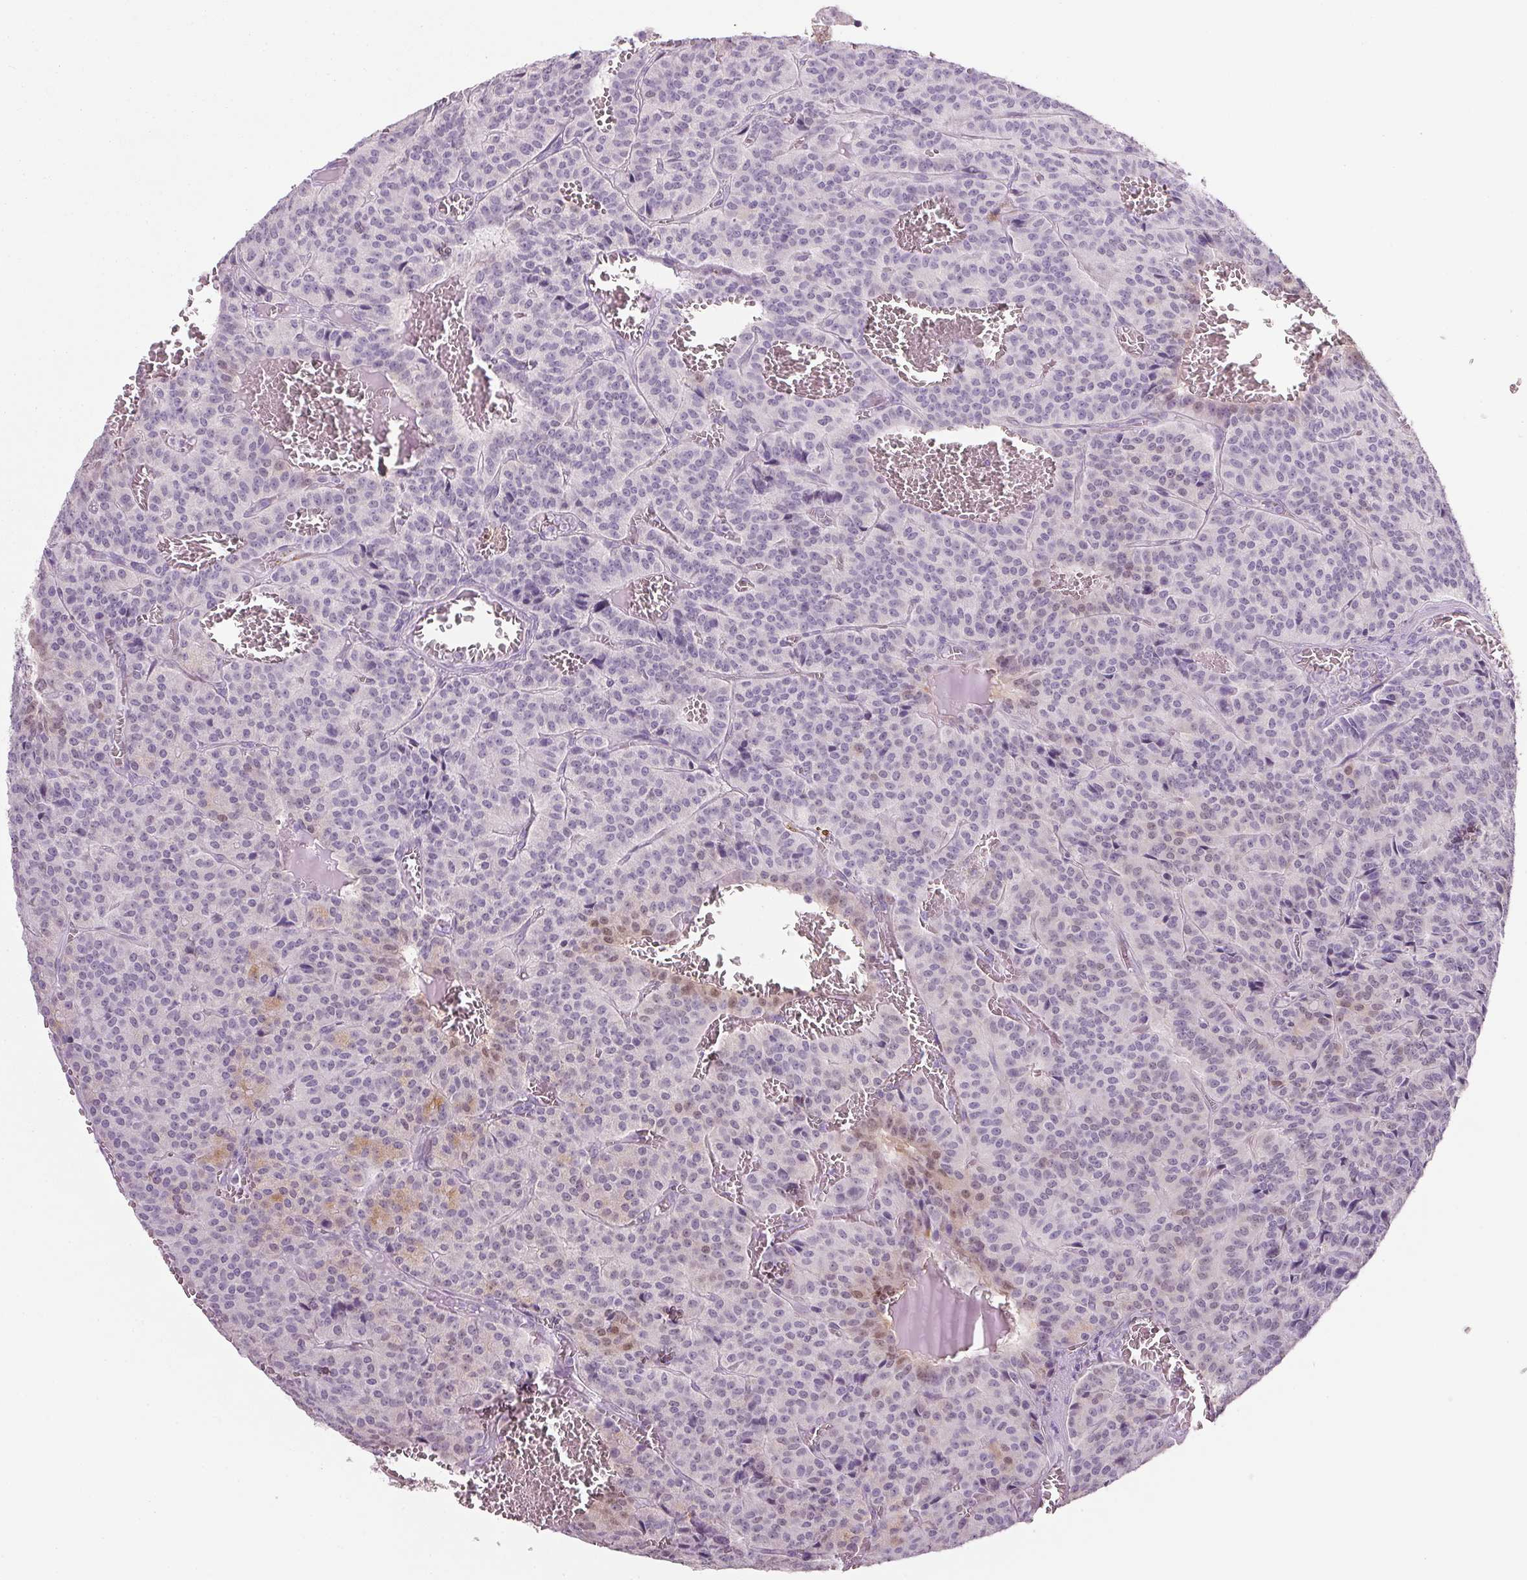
{"staining": {"intensity": "weak", "quantity": "<25%", "location": "nuclear"}, "tissue": "carcinoid", "cell_type": "Tumor cells", "image_type": "cancer", "snomed": [{"axis": "morphology", "description": "Carcinoid, malignant, NOS"}, {"axis": "topography", "description": "Lung"}], "caption": "Immunohistochemistry photomicrograph of human carcinoid stained for a protein (brown), which exhibits no positivity in tumor cells.", "gene": "PPP1R1A", "patient": {"sex": "male", "age": 70}}